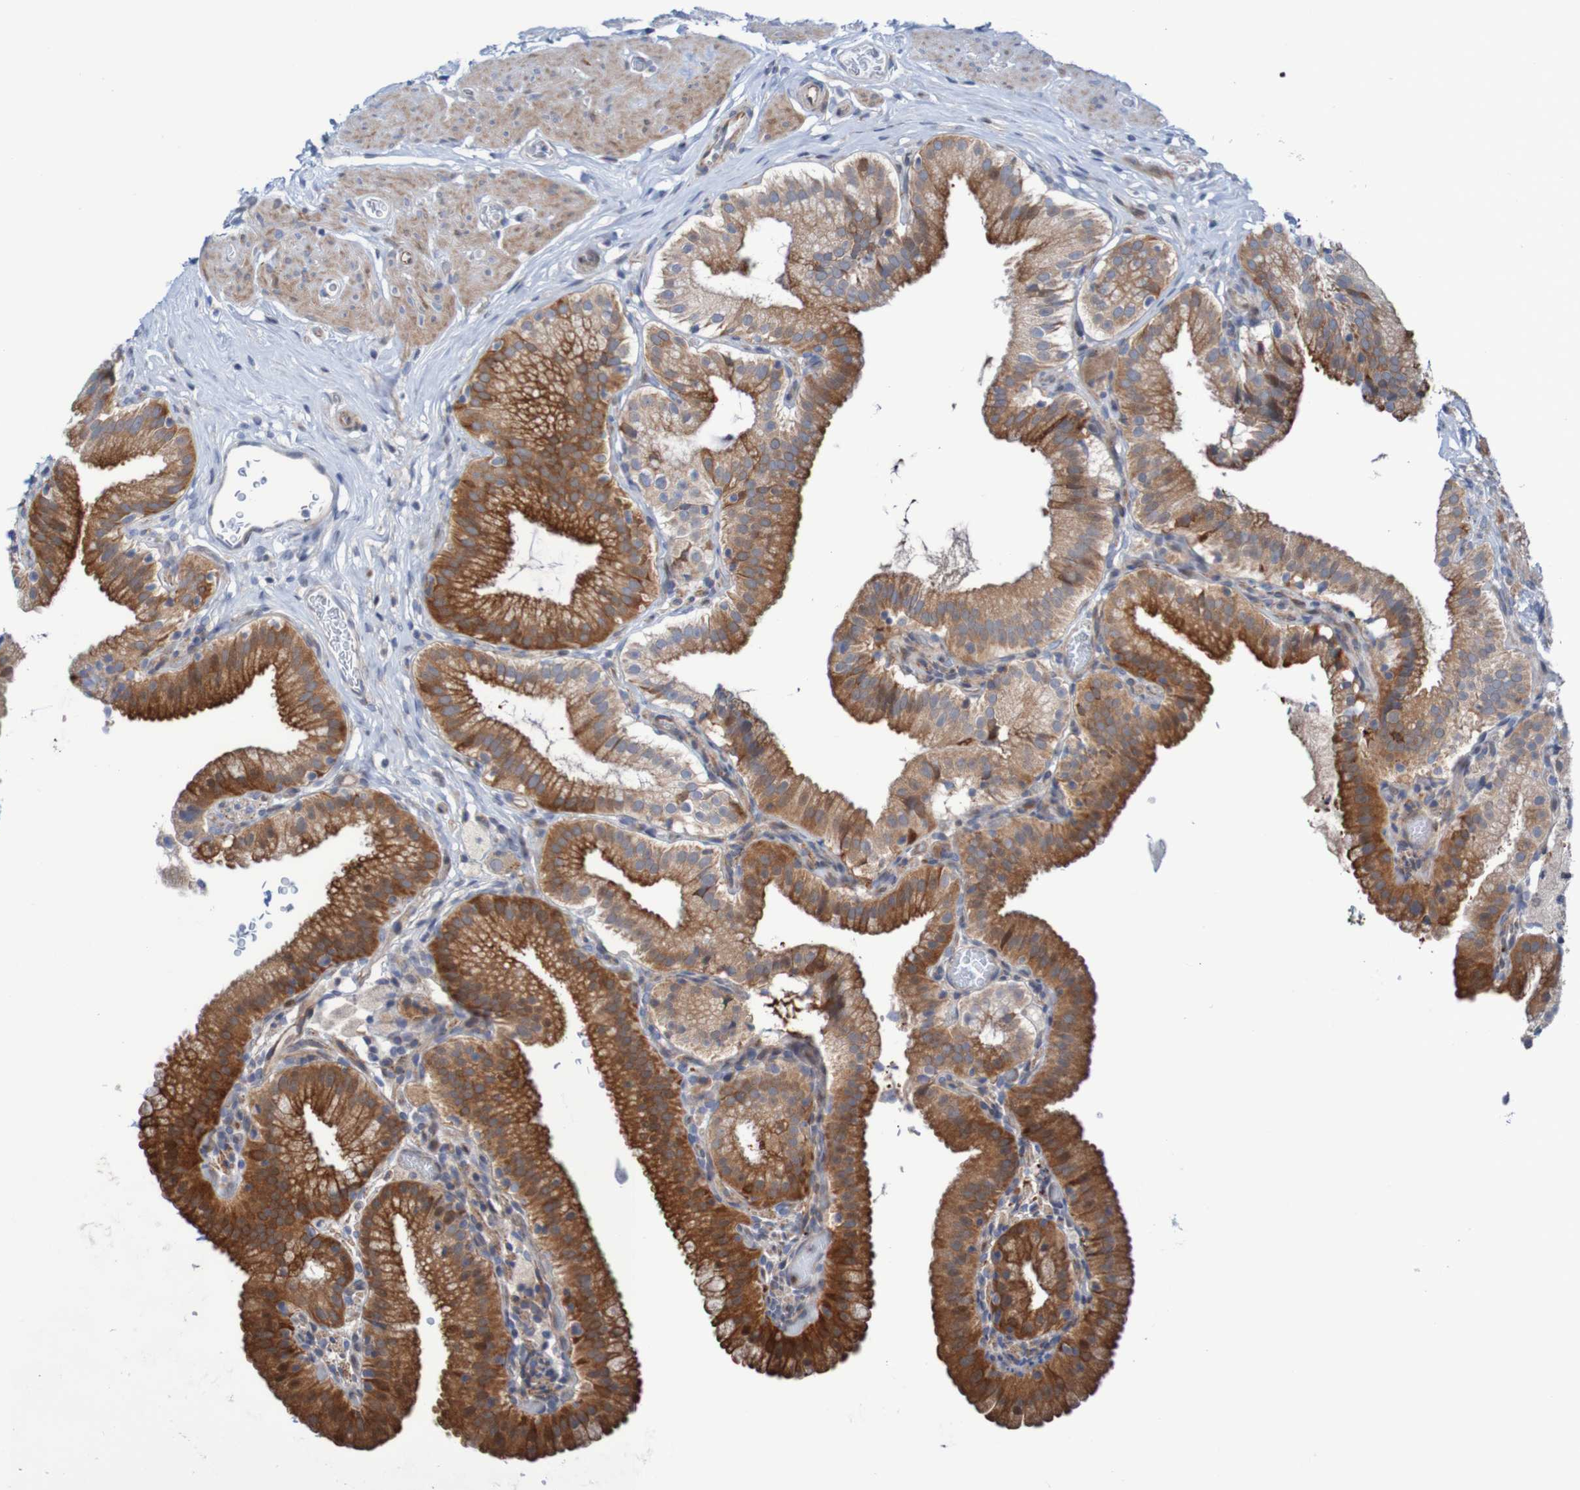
{"staining": {"intensity": "strong", "quantity": ">75%", "location": "cytoplasmic/membranous"}, "tissue": "gallbladder", "cell_type": "Glandular cells", "image_type": "normal", "snomed": [{"axis": "morphology", "description": "Normal tissue, NOS"}, {"axis": "topography", "description": "Gallbladder"}], "caption": "Glandular cells reveal strong cytoplasmic/membranous staining in approximately >75% of cells in unremarkable gallbladder.", "gene": "ANGPT4", "patient": {"sex": "male", "age": 54}}